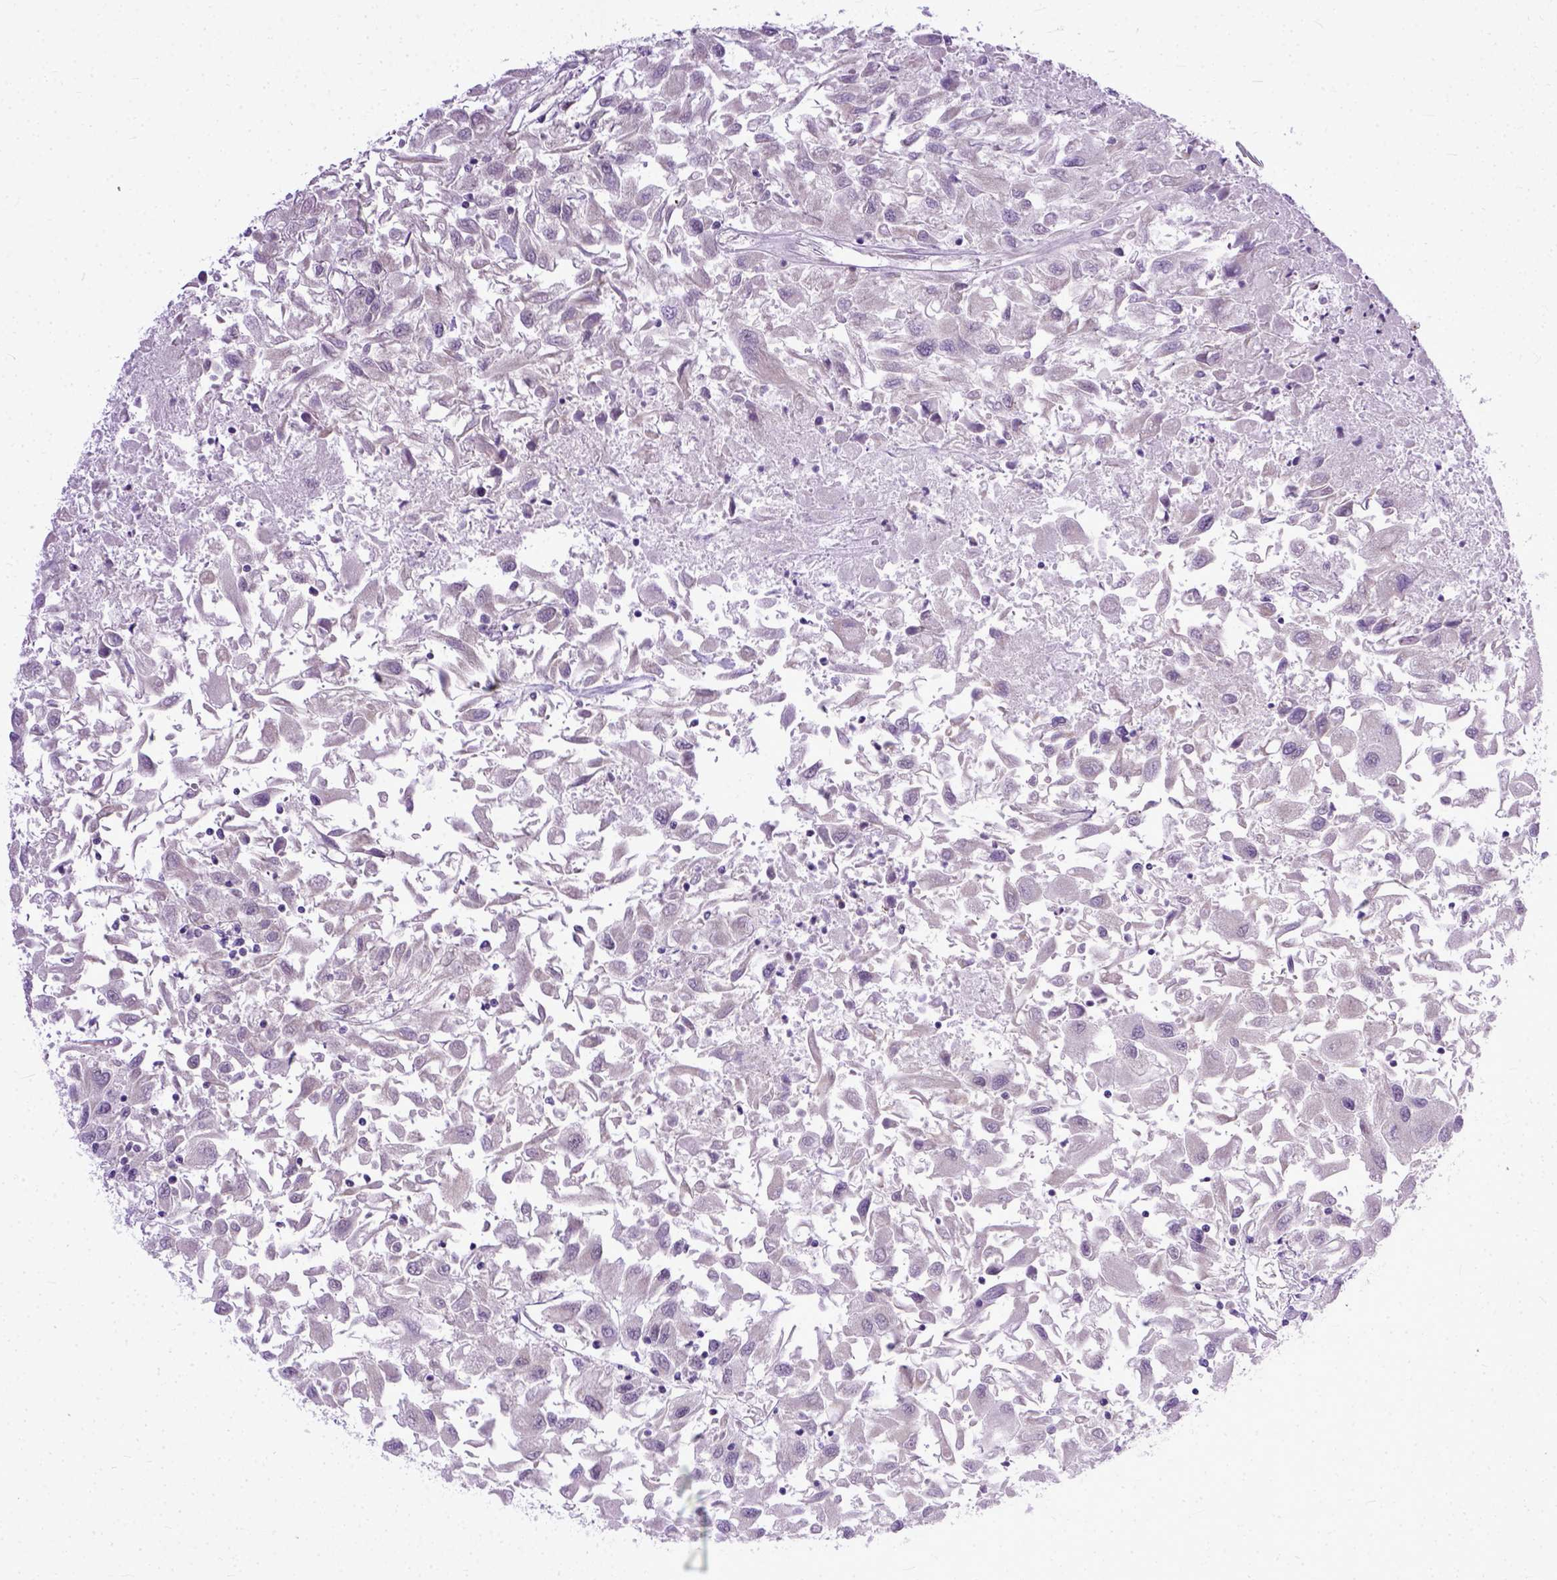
{"staining": {"intensity": "negative", "quantity": "none", "location": "none"}, "tissue": "renal cancer", "cell_type": "Tumor cells", "image_type": "cancer", "snomed": [{"axis": "morphology", "description": "Adenocarcinoma, NOS"}, {"axis": "topography", "description": "Kidney"}], "caption": "There is no significant staining in tumor cells of renal cancer (adenocarcinoma). (Brightfield microscopy of DAB immunohistochemistry at high magnification).", "gene": "TCEAL7", "patient": {"sex": "female", "age": 76}}